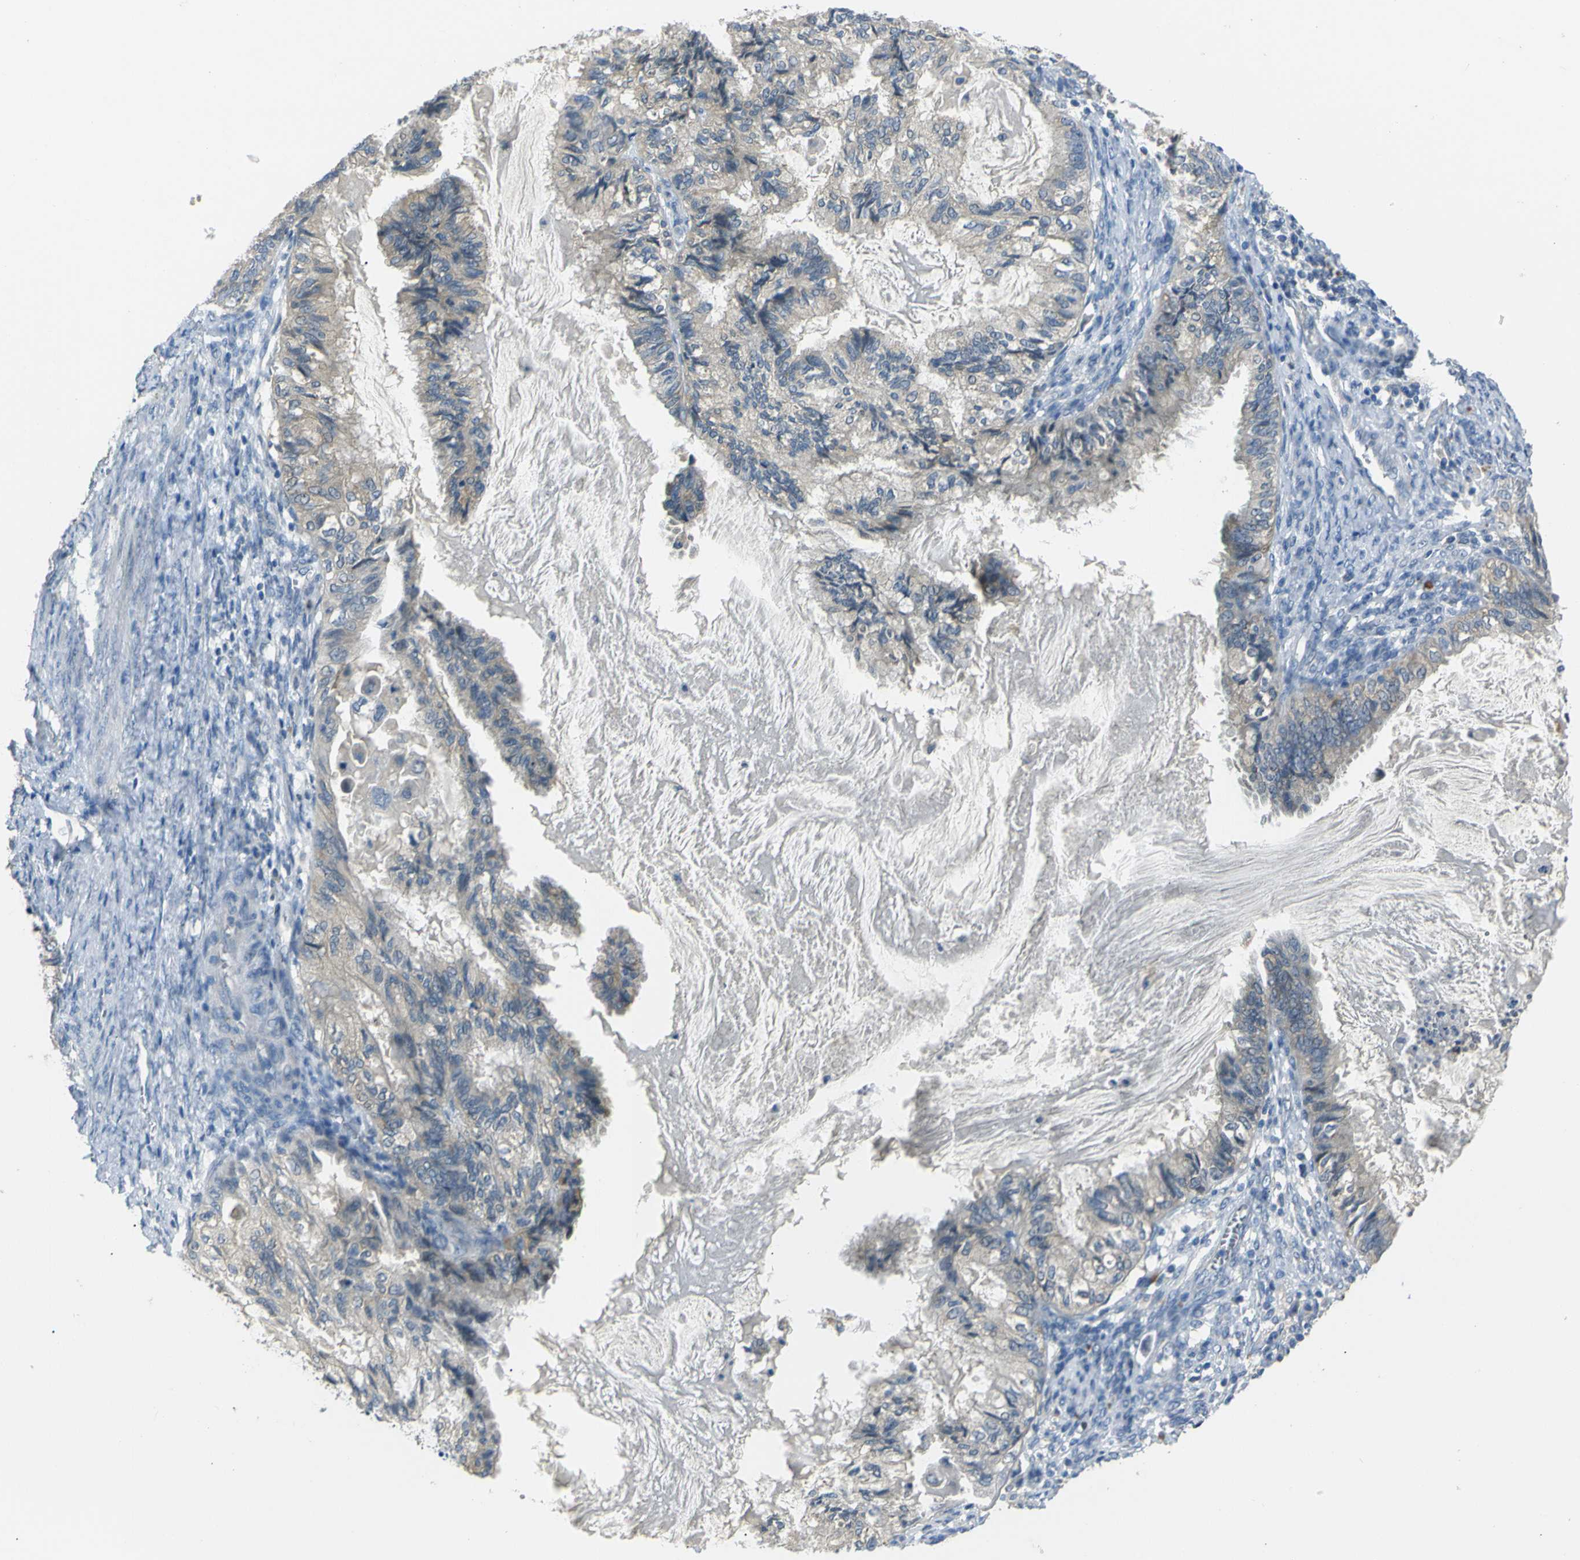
{"staining": {"intensity": "weak", "quantity": "25%-75%", "location": "cytoplasmic/membranous"}, "tissue": "cervical cancer", "cell_type": "Tumor cells", "image_type": "cancer", "snomed": [{"axis": "morphology", "description": "Normal tissue, NOS"}, {"axis": "morphology", "description": "Adenocarcinoma, NOS"}, {"axis": "topography", "description": "Cervix"}, {"axis": "topography", "description": "Endometrium"}], "caption": "Cervical cancer stained with a protein marker displays weak staining in tumor cells.", "gene": "C6orf89", "patient": {"sex": "female", "age": 86}}